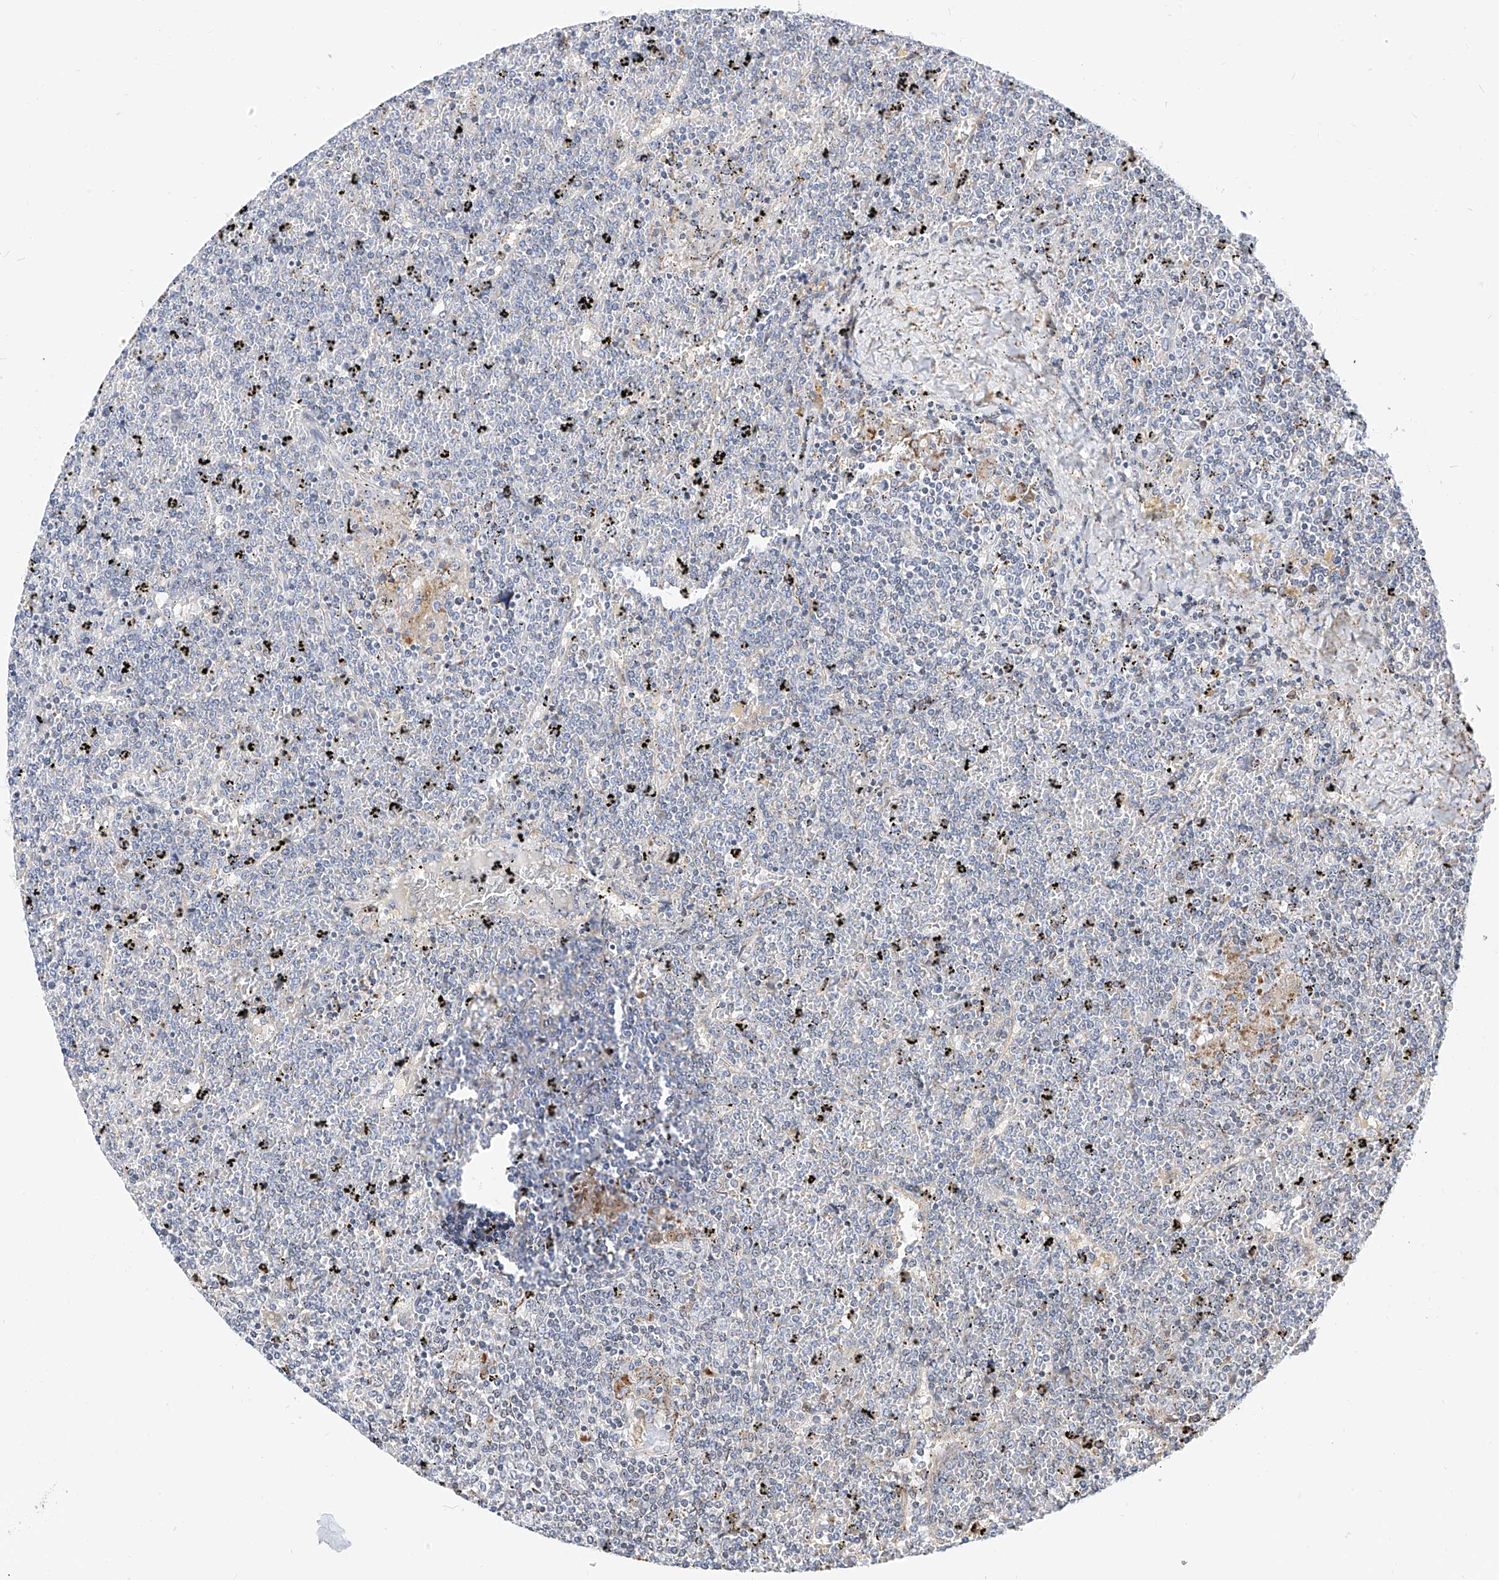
{"staining": {"intensity": "negative", "quantity": "none", "location": "none"}, "tissue": "lymphoma", "cell_type": "Tumor cells", "image_type": "cancer", "snomed": [{"axis": "morphology", "description": "Malignant lymphoma, non-Hodgkin's type, Low grade"}, {"axis": "topography", "description": "Spleen"}], "caption": "There is no significant staining in tumor cells of malignant lymphoma, non-Hodgkin's type (low-grade).", "gene": "TTLL8", "patient": {"sex": "female", "age": 19}}